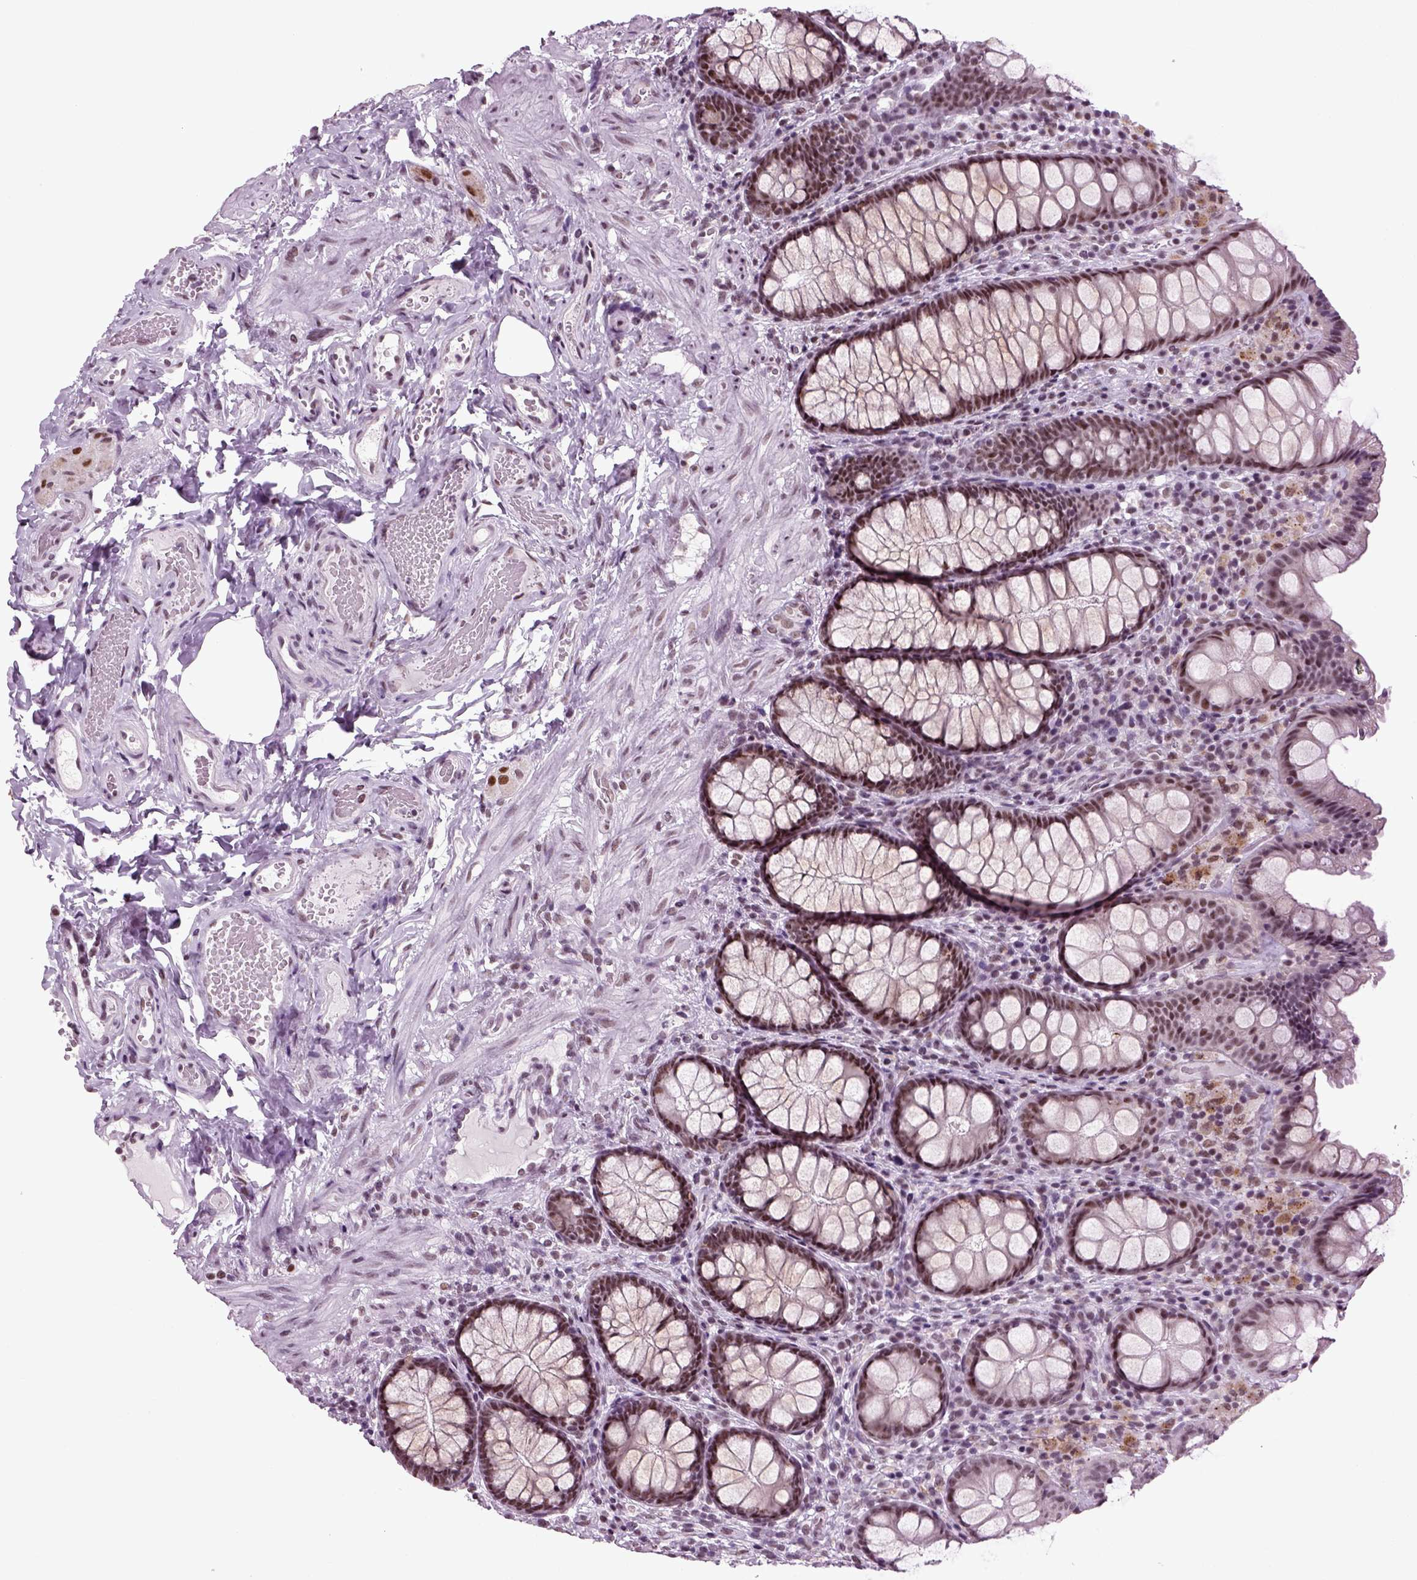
{"staining": {"intensity": "negative", "quantity": "none", "location": "none"}, "tissue": "colon", "cell_type": "Endothelial cells", "image_type": "normal", "snomed": [{"axis": "morphology", "description": "Normal tissue, NOS"}, {"axis": "topography", "description": "Colon"}], "caption": "IHC of benign human colon shows no staining in endothelial cells.", "gene": "RCOR3", "patient": {"sex": "female", "age": 86}}